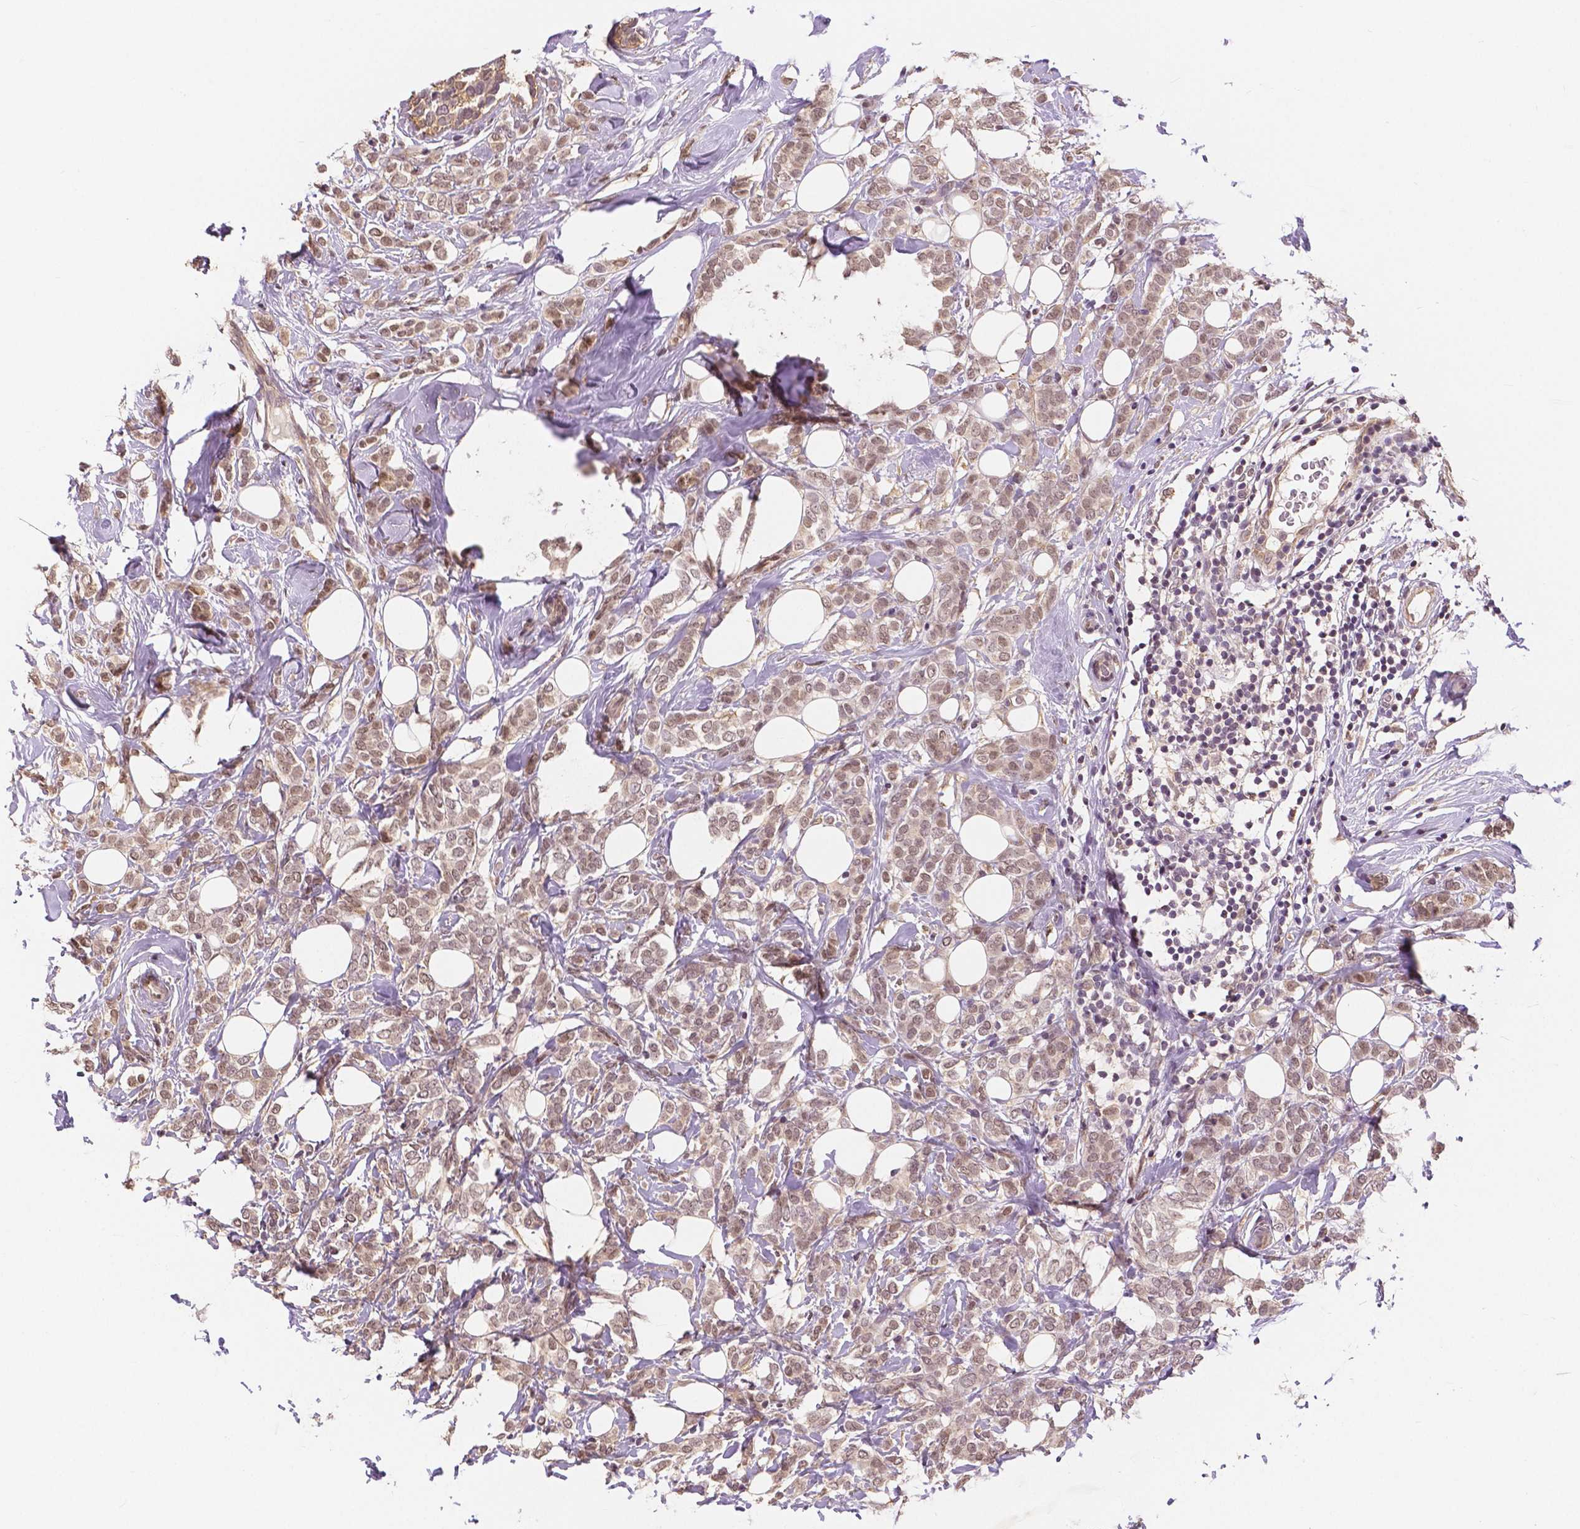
{"staining": {"intensity": "weak", "quantity": ">75%", "location": "nuclear"}, "tissue": "breast cancer", "cell_type": "Tumor cells", "image_type": "cancer", "snomed": [{"axis": "morphology", "description": "Lobular carcinoma"}, {"axis": "topography", "description": "Breast"}], "caption": "Breast cancer stained for a protein exhibits weak nuclear positivity in tumor cells.", "gene": "MAP1LC3B", "patient": {"sex": "female", "age": 49}}